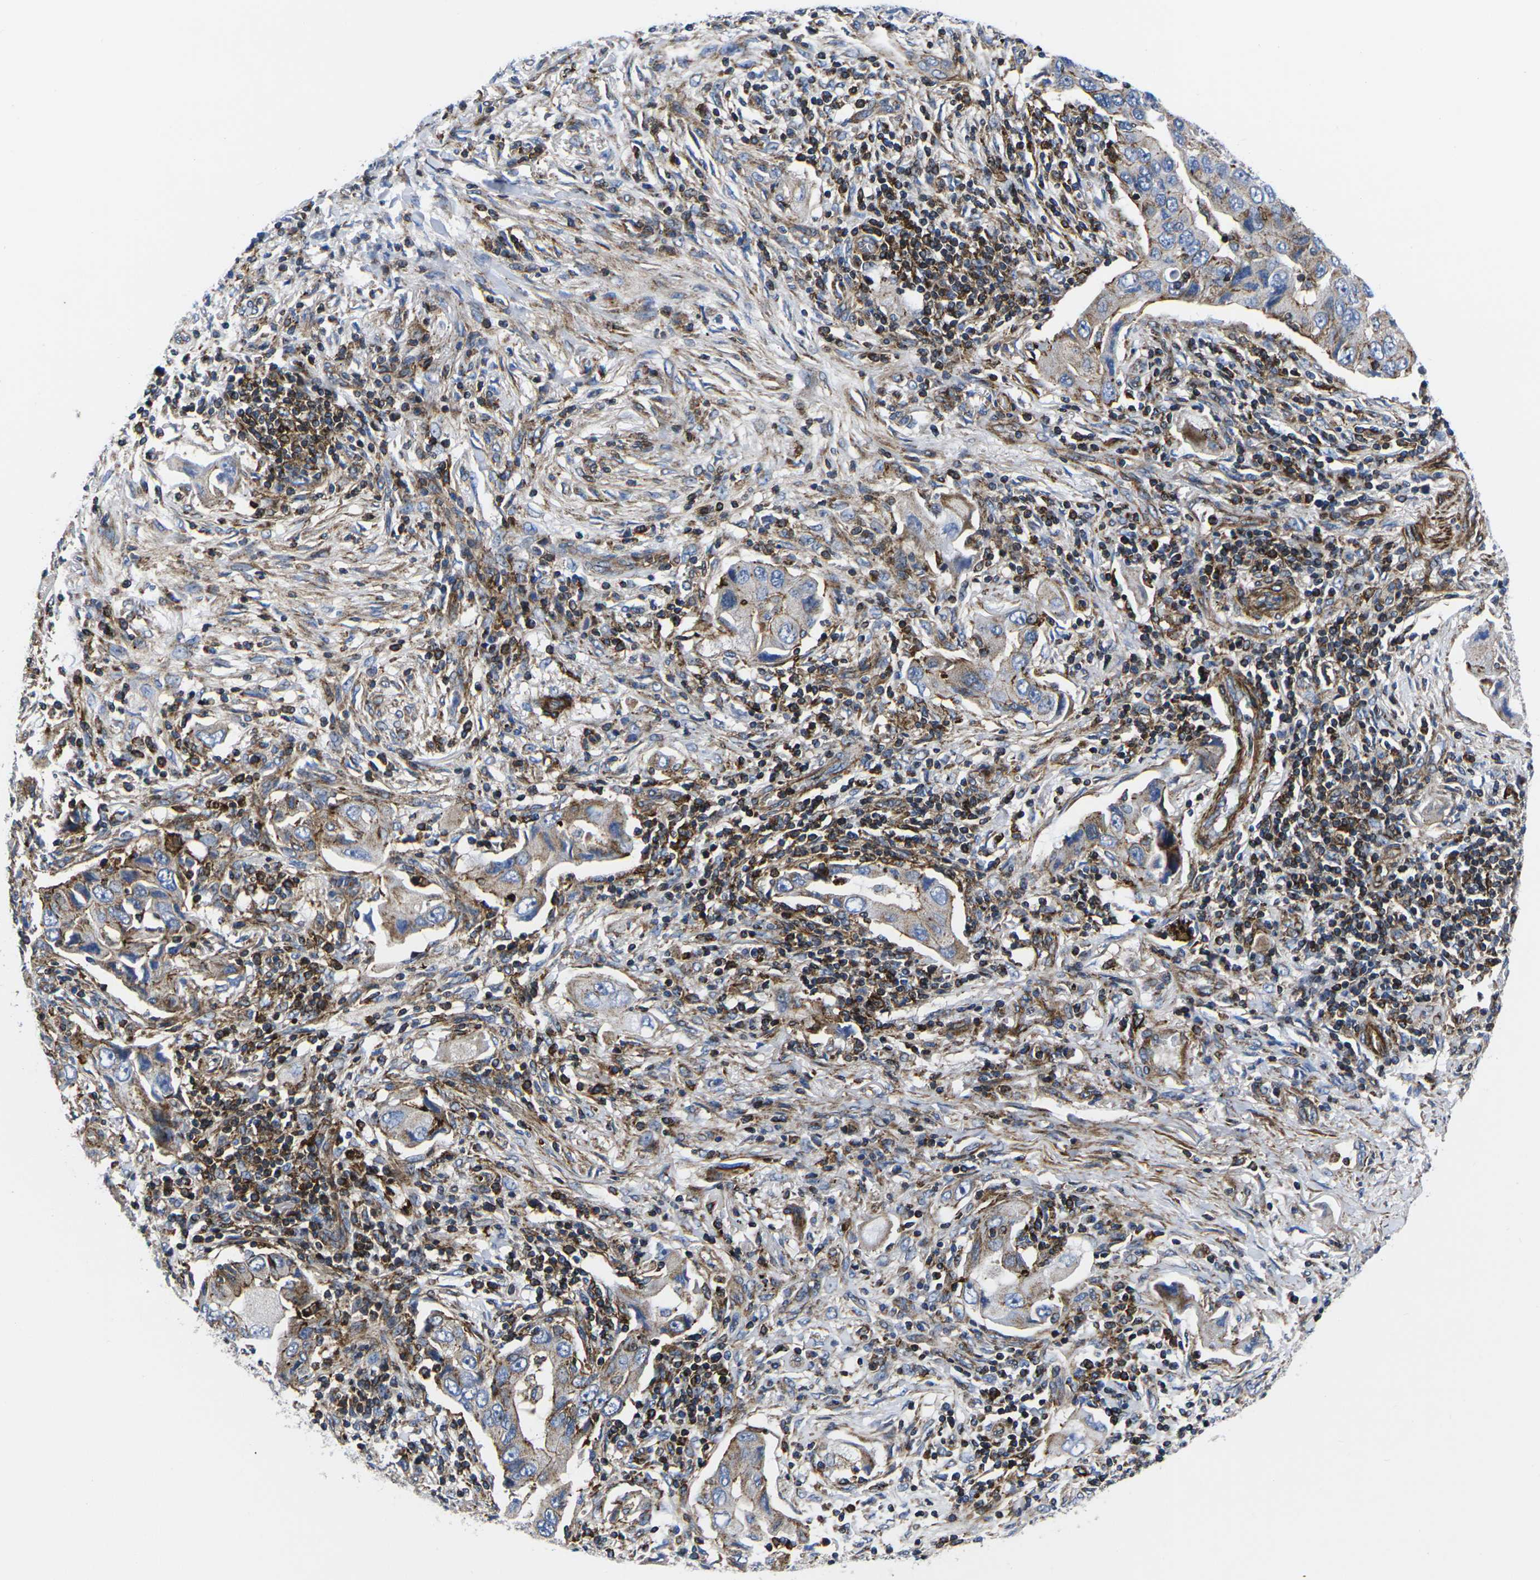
{"staining": {"intensity": "moderate", "quantity": "25%-75%", "location": "cytoplasmic/membranous"}, "tissue": "lung cancer", "cell_type": "Tumor cells", "image_type": "cancer", "snomed": [{"axis": "morphology", "description": "Adenocarcinoma, NOS"}, {"axis": "topography", "description": "Lung"}], "caption": "Moderate cytoplasmic/membranous staining is identified in about 25%-75% of tumor cells in lung cancer (adenocarcinoma).", "gene": "GPR4", "patient": {"sex": "female", "age": 65}}